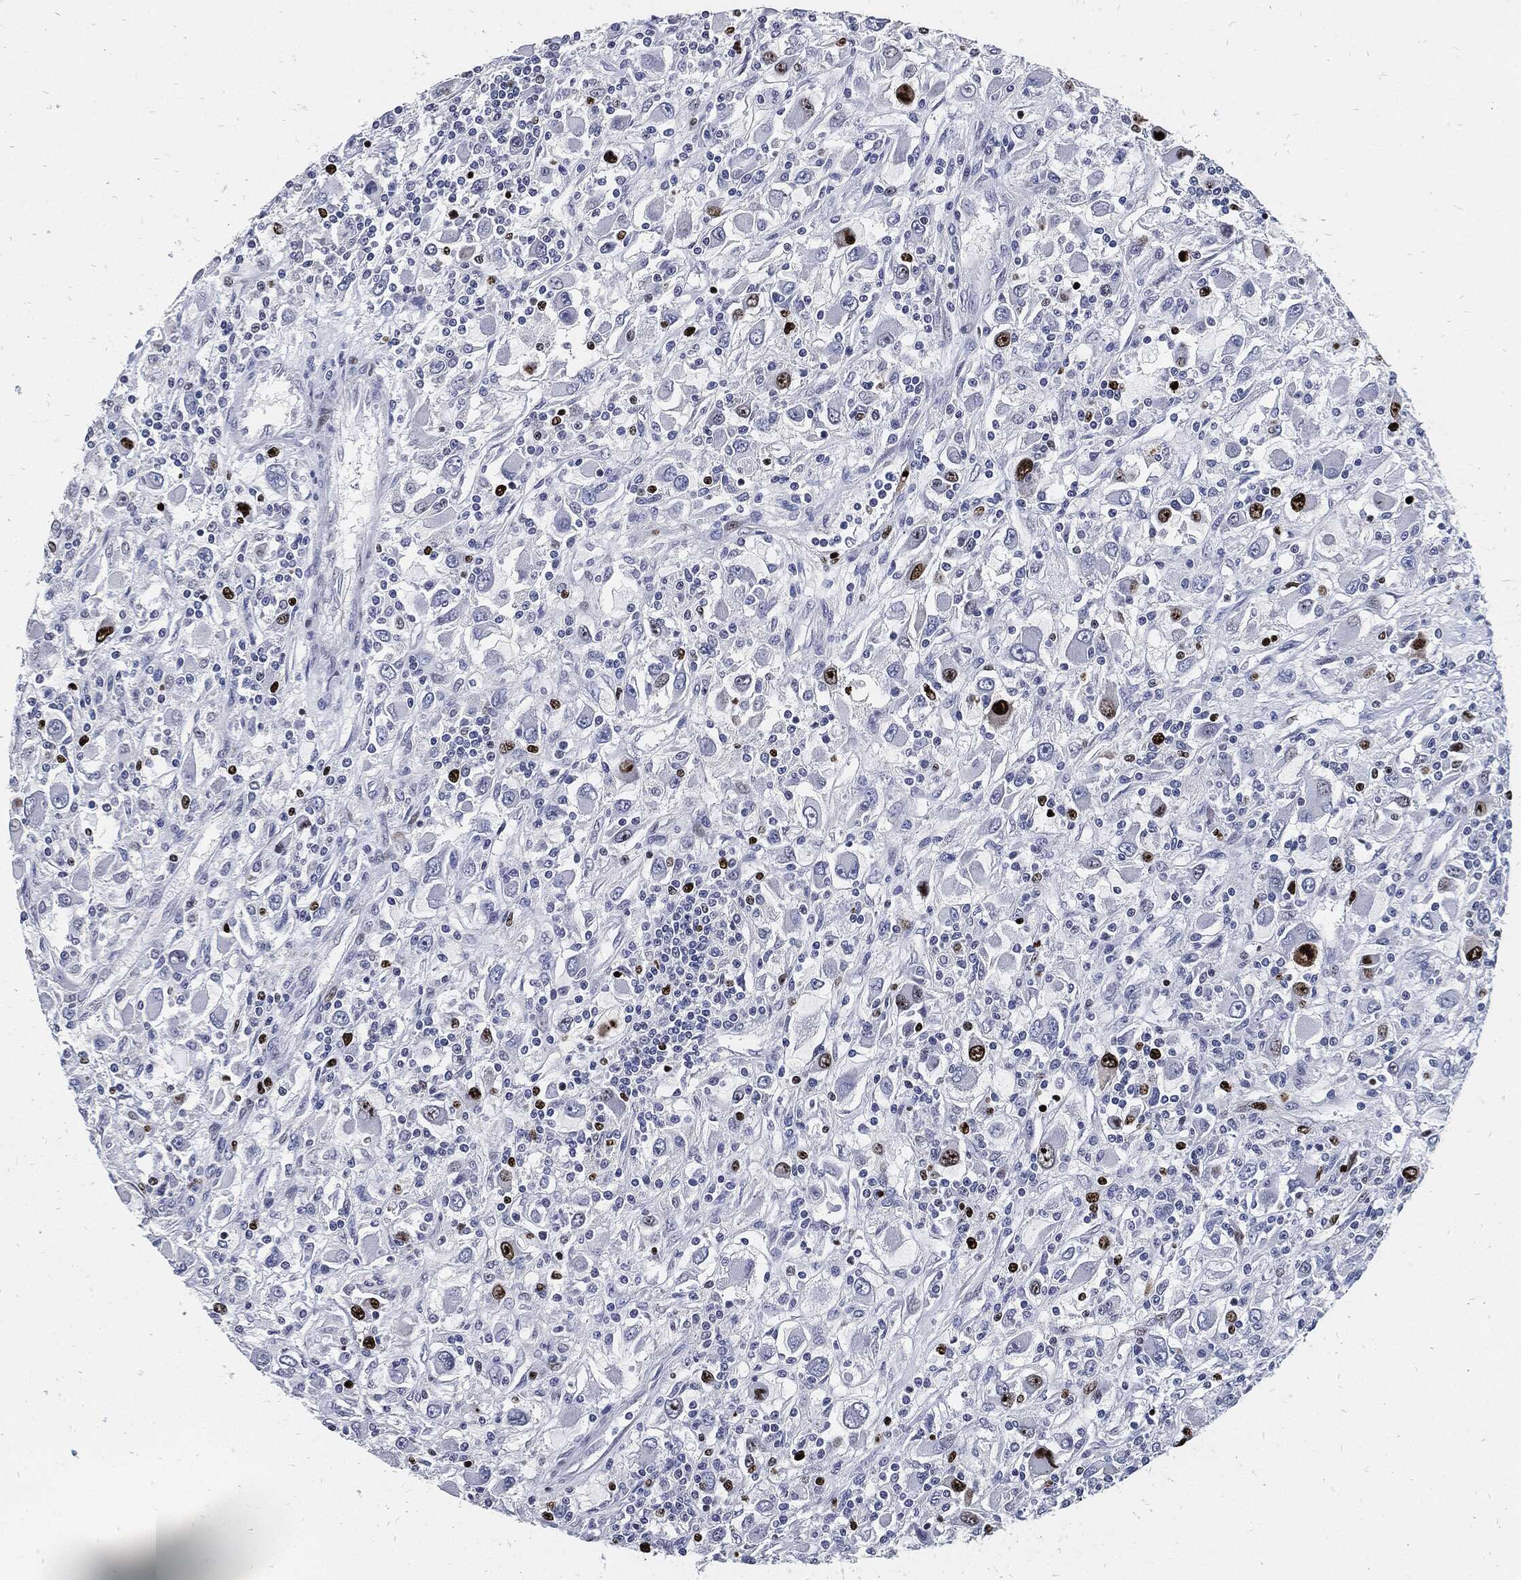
{"staining": {"intensity": "strong", "quantity": "<25%", "location": "nuclear"}, "tissue": "renal cancer", "cell_type": "Tumor cells", "image_type": "cancer", "snomed": [{"axis": "morphology", "description": "Adenocarcinoma, NOS"}, {"axis": "topography", "description": "Kidney"}], "caption": "A photomicrograph of human renal adenocarcinoma stained for a protein reveals strong nuclear brown staining in tumor cells. The staining was performed using DAB to visualize the protein expression in brown, while the nuclei were stained in blue with hematoxylin (Magnification: 20x).", "gene": "MKI67", "patient": {"sex": "female", "age": 67}}